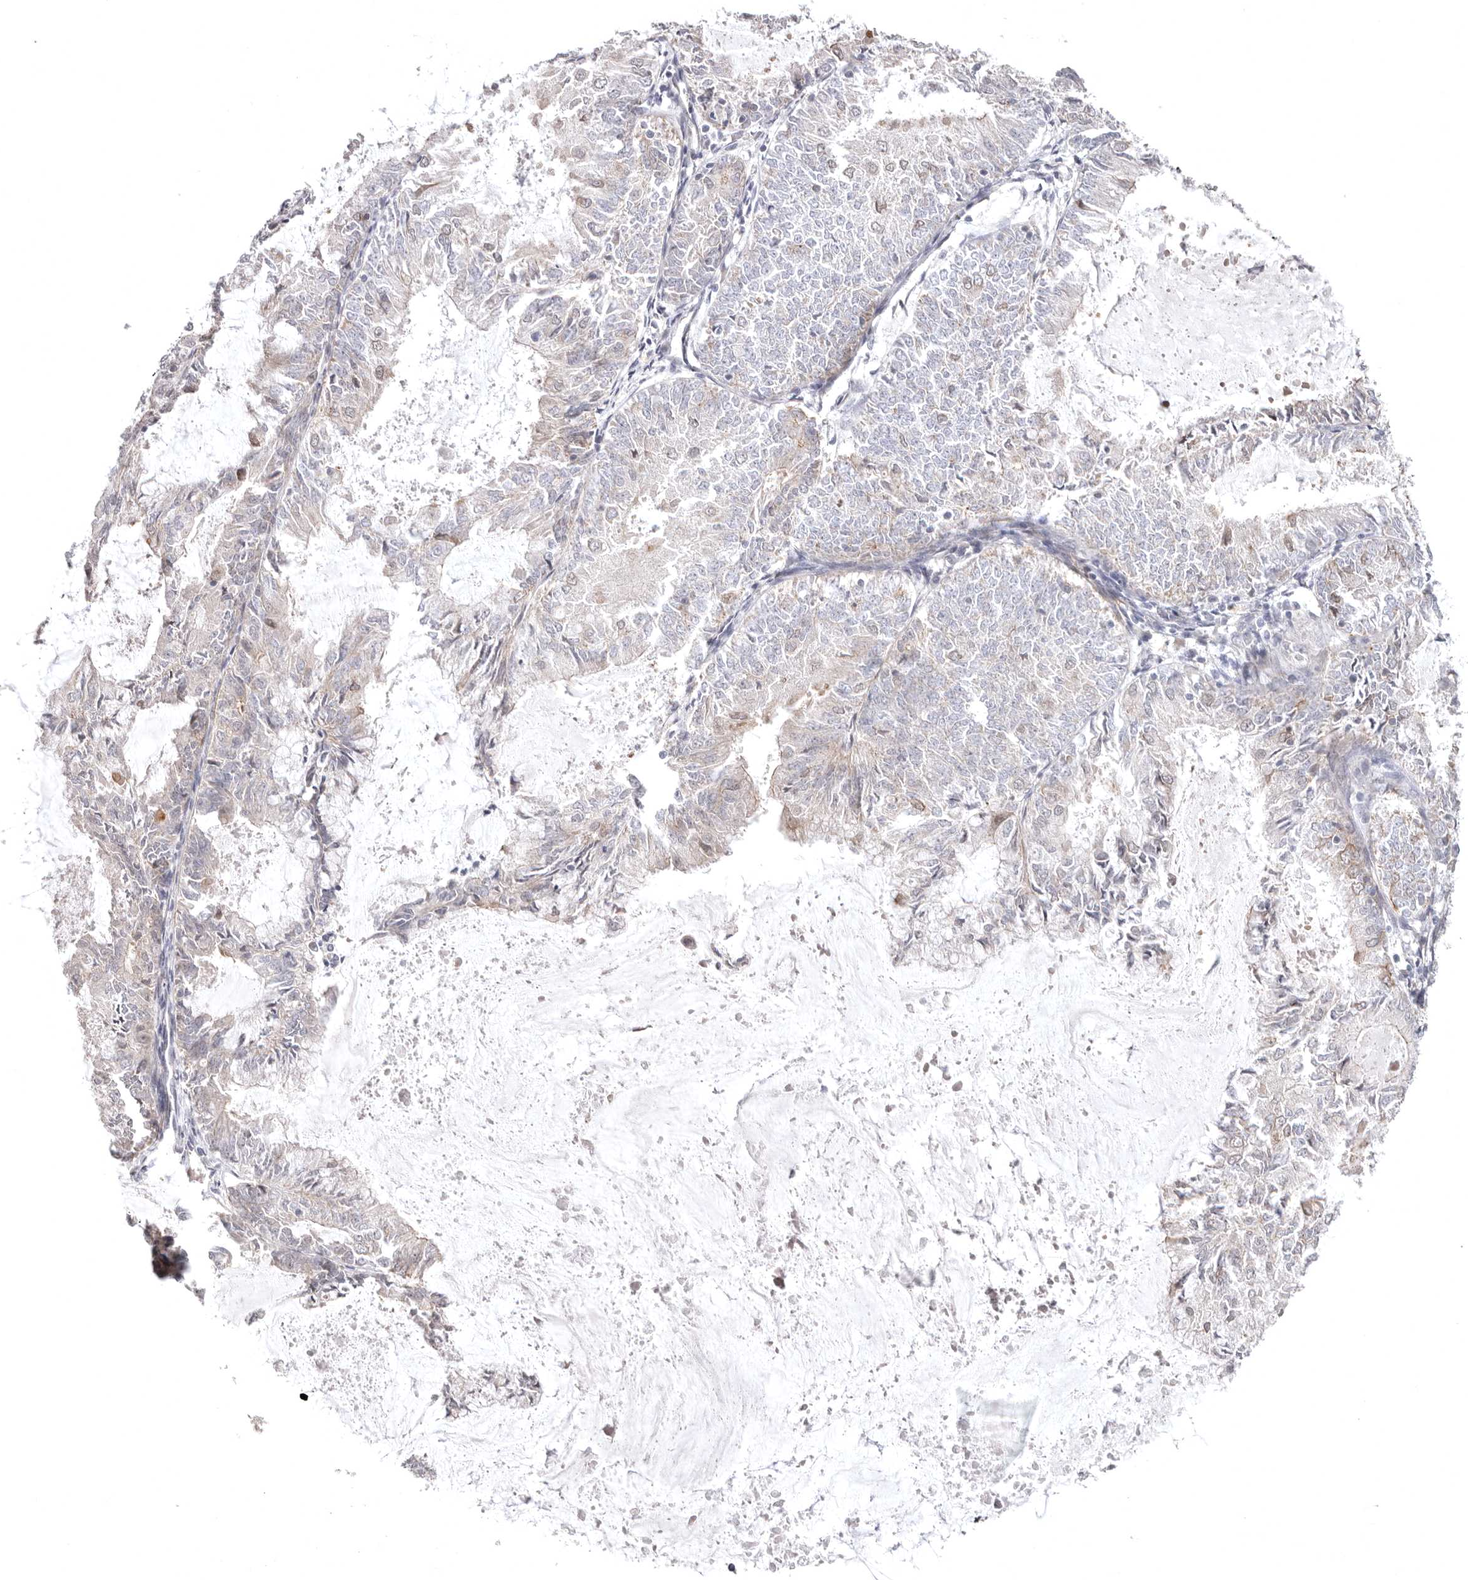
{"staining": {"intensity": "negative", "quantity": "none", "location": "none"}, "tissue": "endometrial cancer", "cell_type": "Tumor cells", "image_type": "cancer", "snomed": [{"axis": "morphology", "description": "Adenocarcinoma, NOS"}, {"axis": "topography", "description": "Endometrium"}], "caption": "Endometrial adenocarcinoma was stained to show a protein in brown. There is no significant expression in tumor cells.", "gene": "SZT2", "patient": {"sex": "female", "age": 57}}